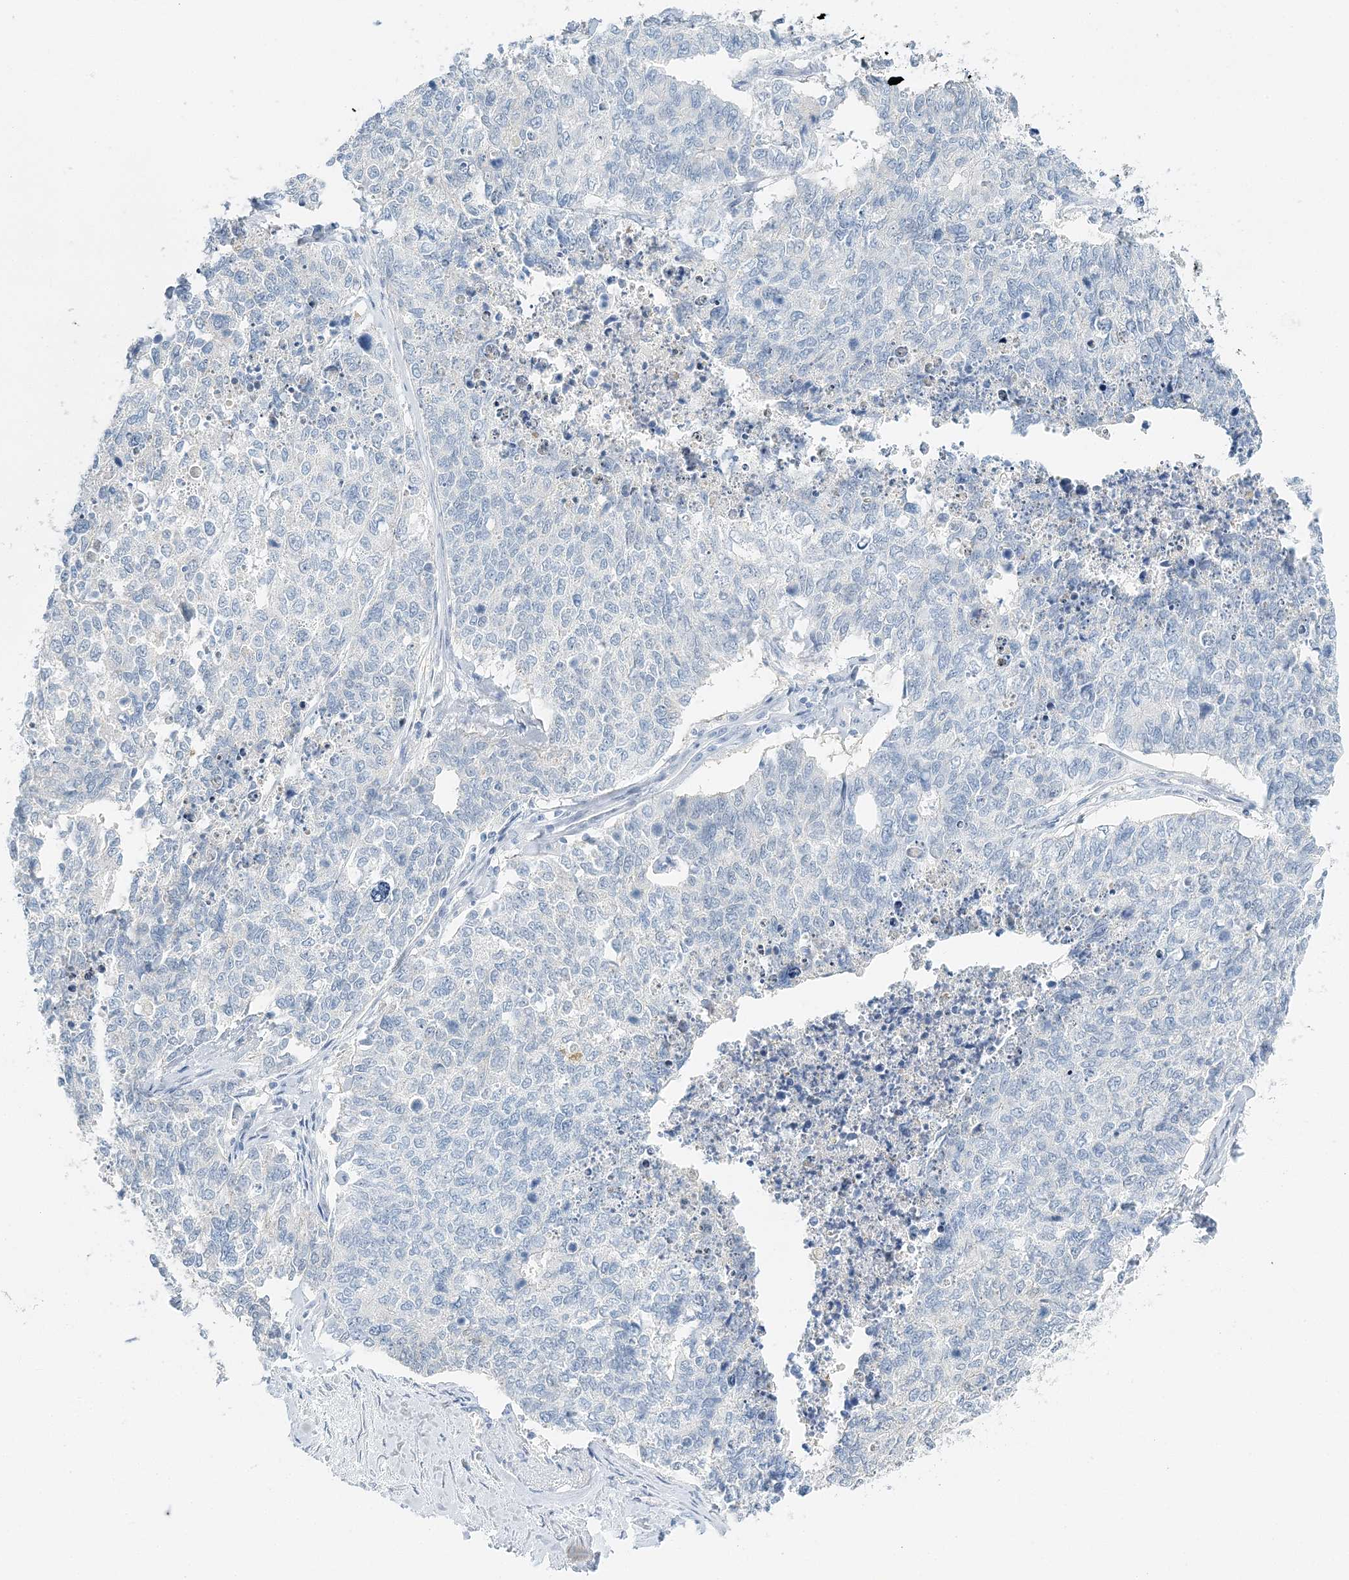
{"staining": {"intensity": "negative", "quantity": "none", "location": "none"}, "tissue": "cervical cancer", "cell_type": "Tumor cells", "image_type": "cancer", "snomed": [{"axis": "morphology", "description": "Squamous cell carcinoma, NOS"}, {"axis": "topography", "description": "Cervix"}], "caption": "Protein analysis of cervical cancer shows no significant expression in tumor cells.", "gene": "VILL", "patient": {"sex": "female", "age": 63}}